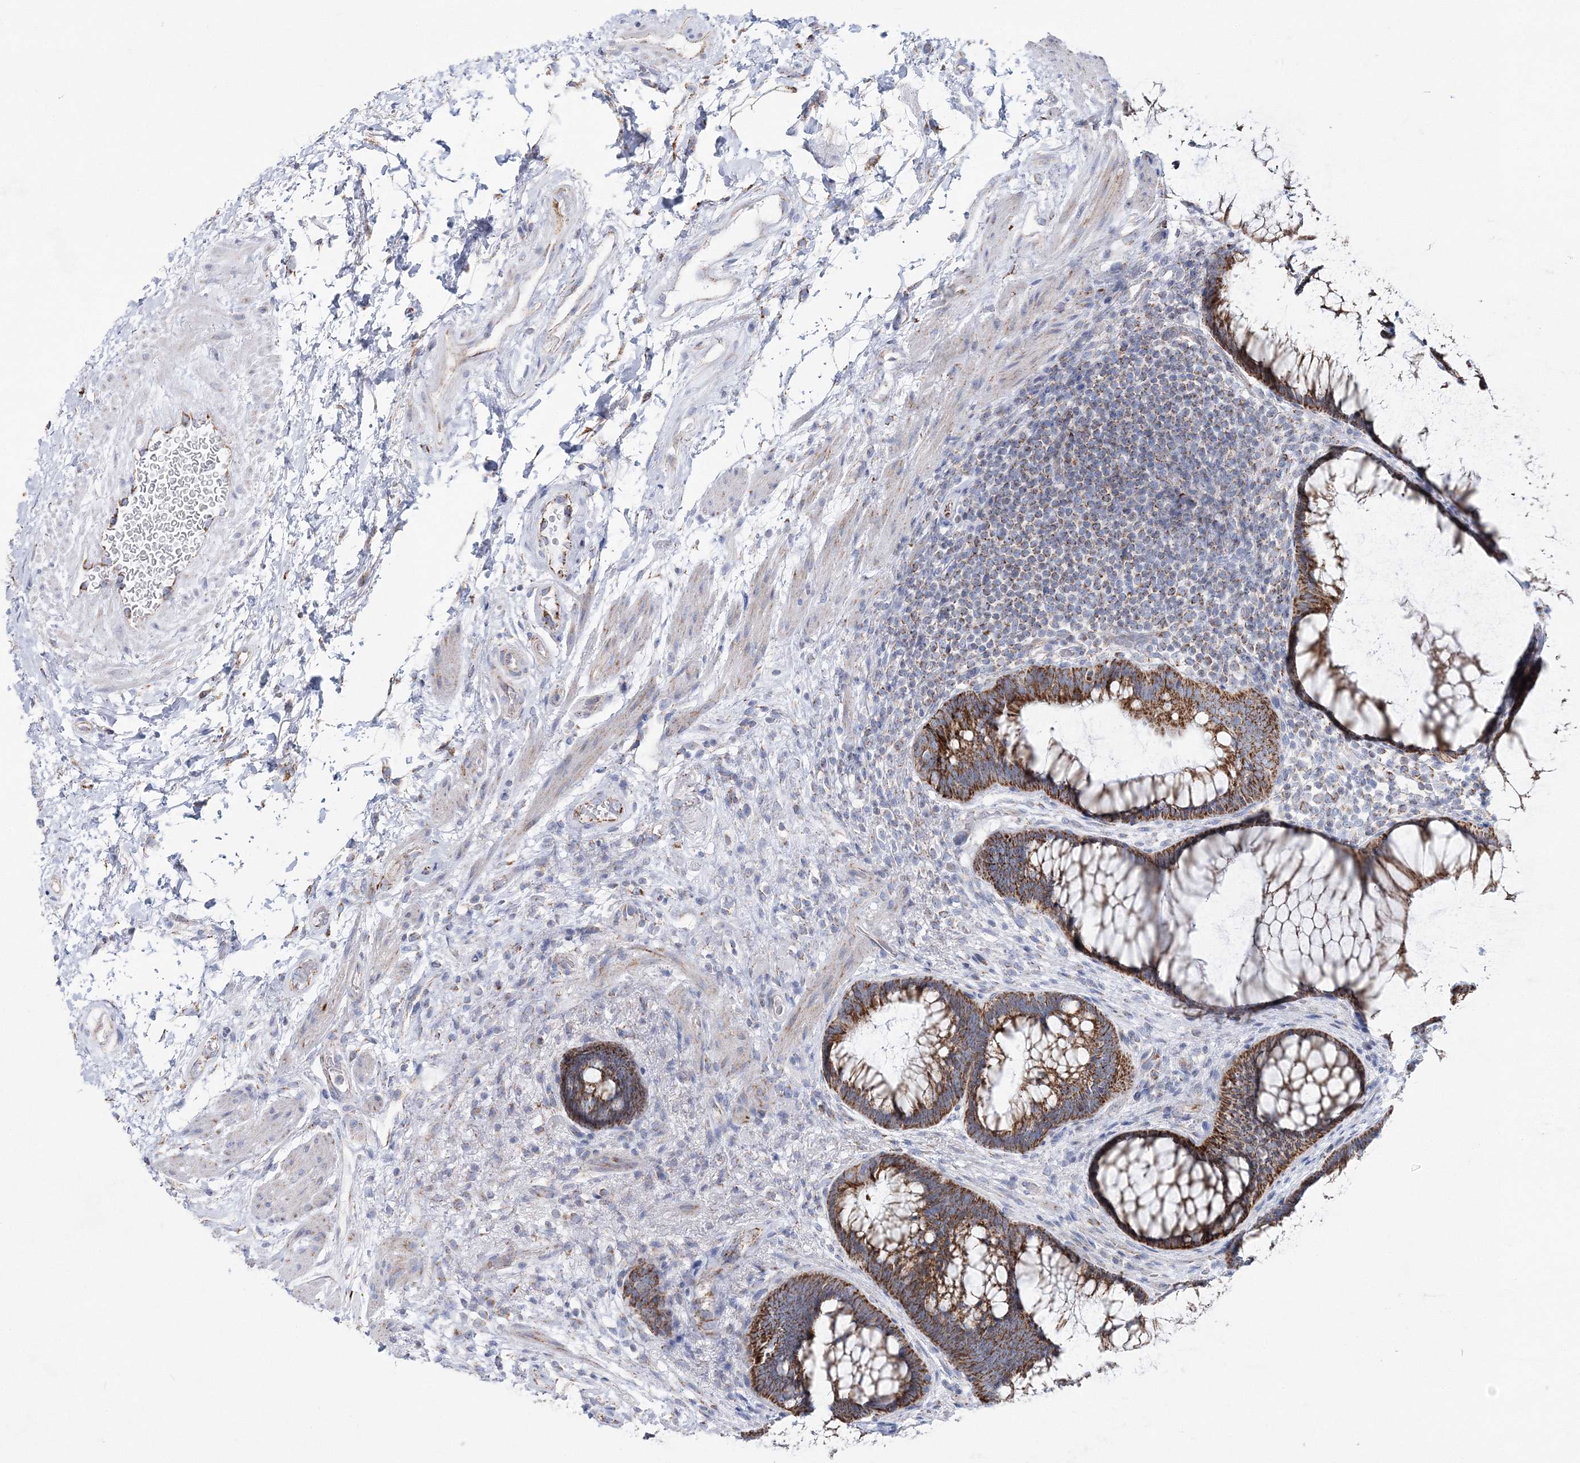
{"staining": {"intensity": "moderate", "quantity": ">75%", "location": "cytoplasmic/membranous"}, "tissue": "rectum", "cell_type": "Glandular cells", "image_type": "normal", "snomed": [{"axis": "morphology", "description": "Normal tissue, NOS"}, {"axis": "topography", "description": "Rectum"}], "caption": "Immunohistochemical staining of normal rectum reveals moderate cytoplasmic/membranous protein positivity in approximately >75% of glandular cells.", "gene": "HIBCH", "patient": {"sex": "male", "age": 51}}